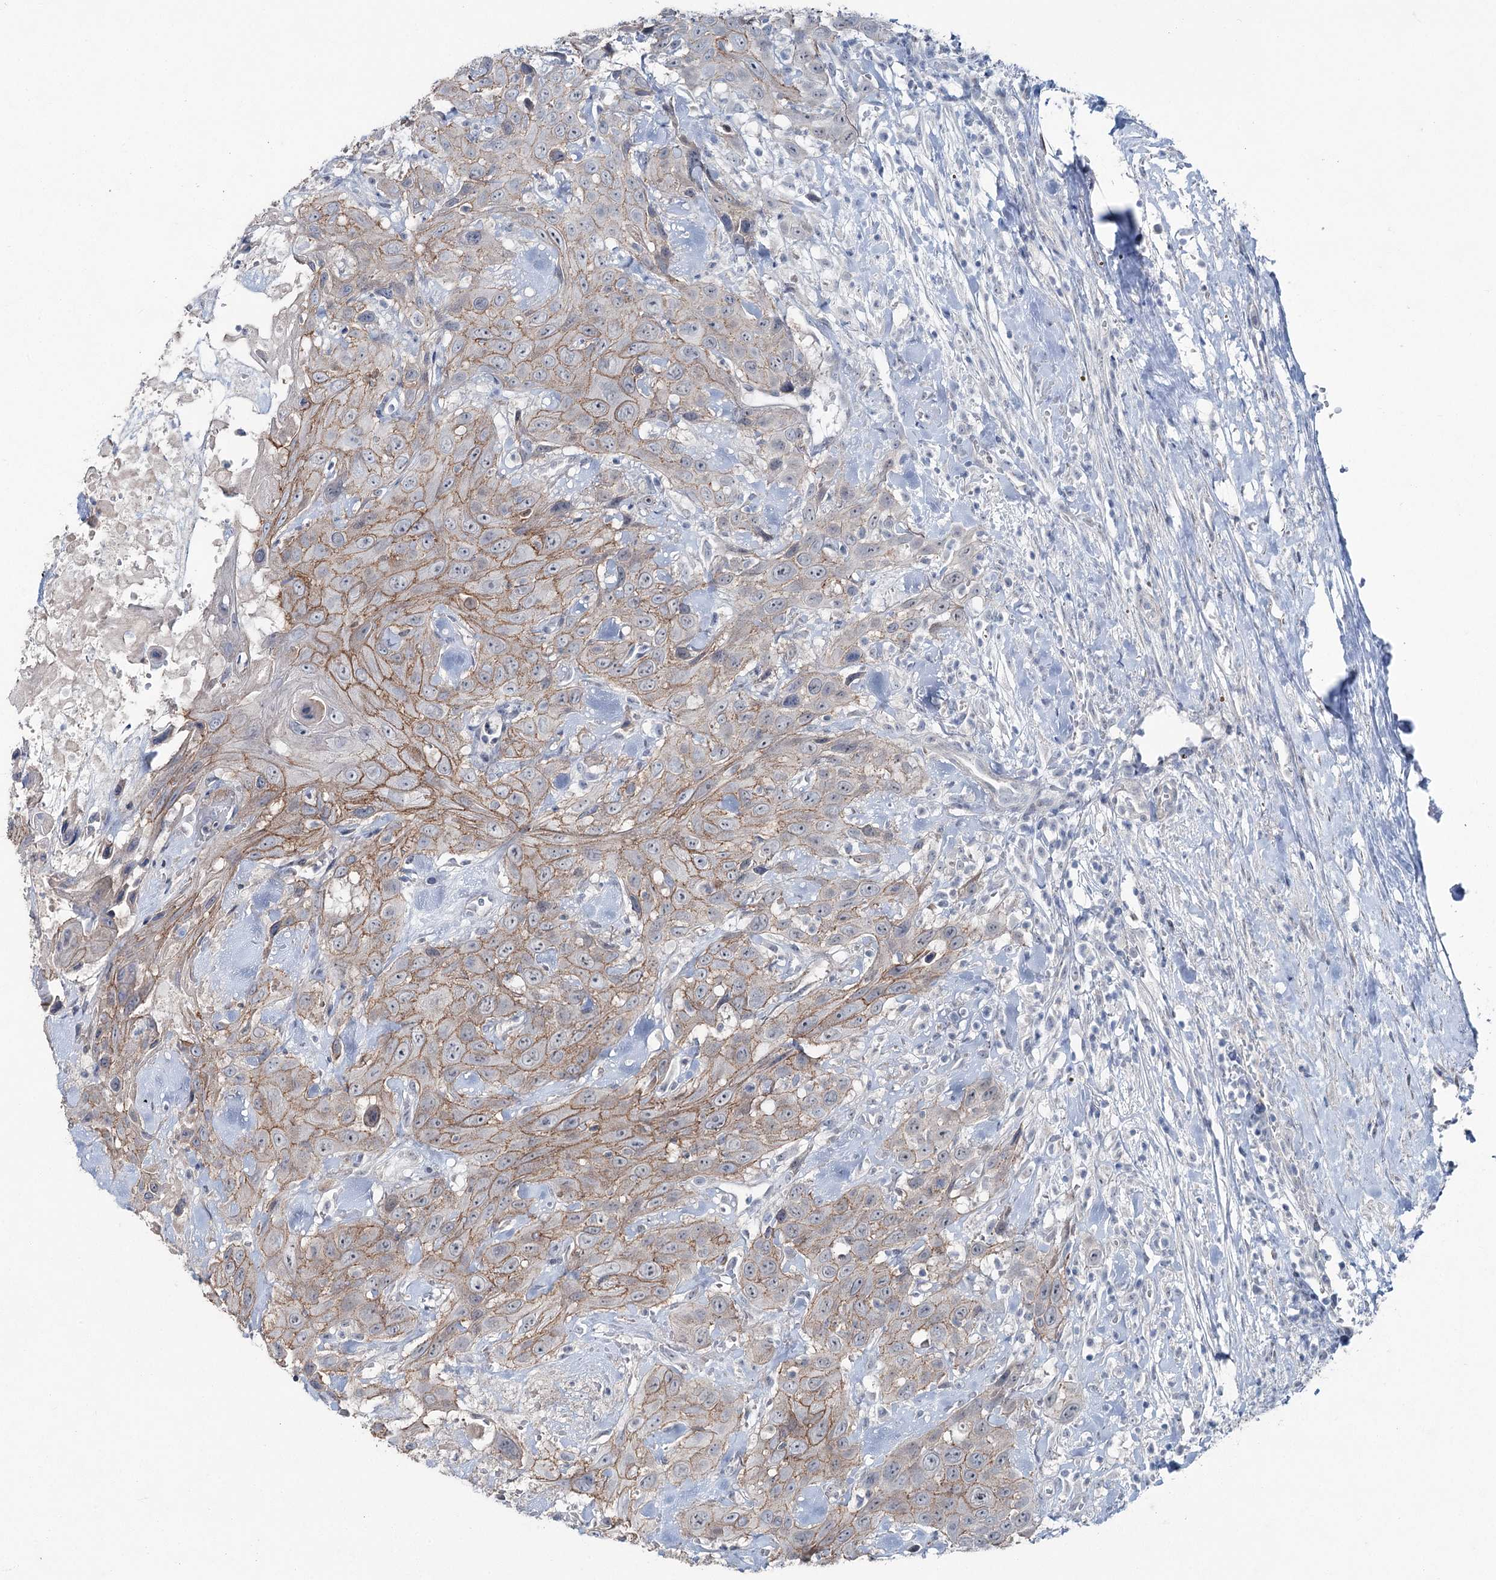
{"staining": {"intensity": "moderate", "quantity": ">75%", "location": "cytoplasmic/membranous"}, "tissue": "head and neck cancer", "cell_type": "Tumor cells", "image_type": "cancer", "snomed": [{"axis": "morphology", "description": "Squamous cell carcinoma, NOS"}, {"axis": "topography", "description": "Head-Neck"}], "caption": "Squamous cell carcinoma (head and neck) was stained to show a protein in brown. There is medium levels of moderate cytoplasmic/membranous expression in about >75% of tumor cells. (DAB IHC with brightfield microscopy, high magnification).", "gene": "FAM120B", "patient": {"sex": "male", "age": 81}}